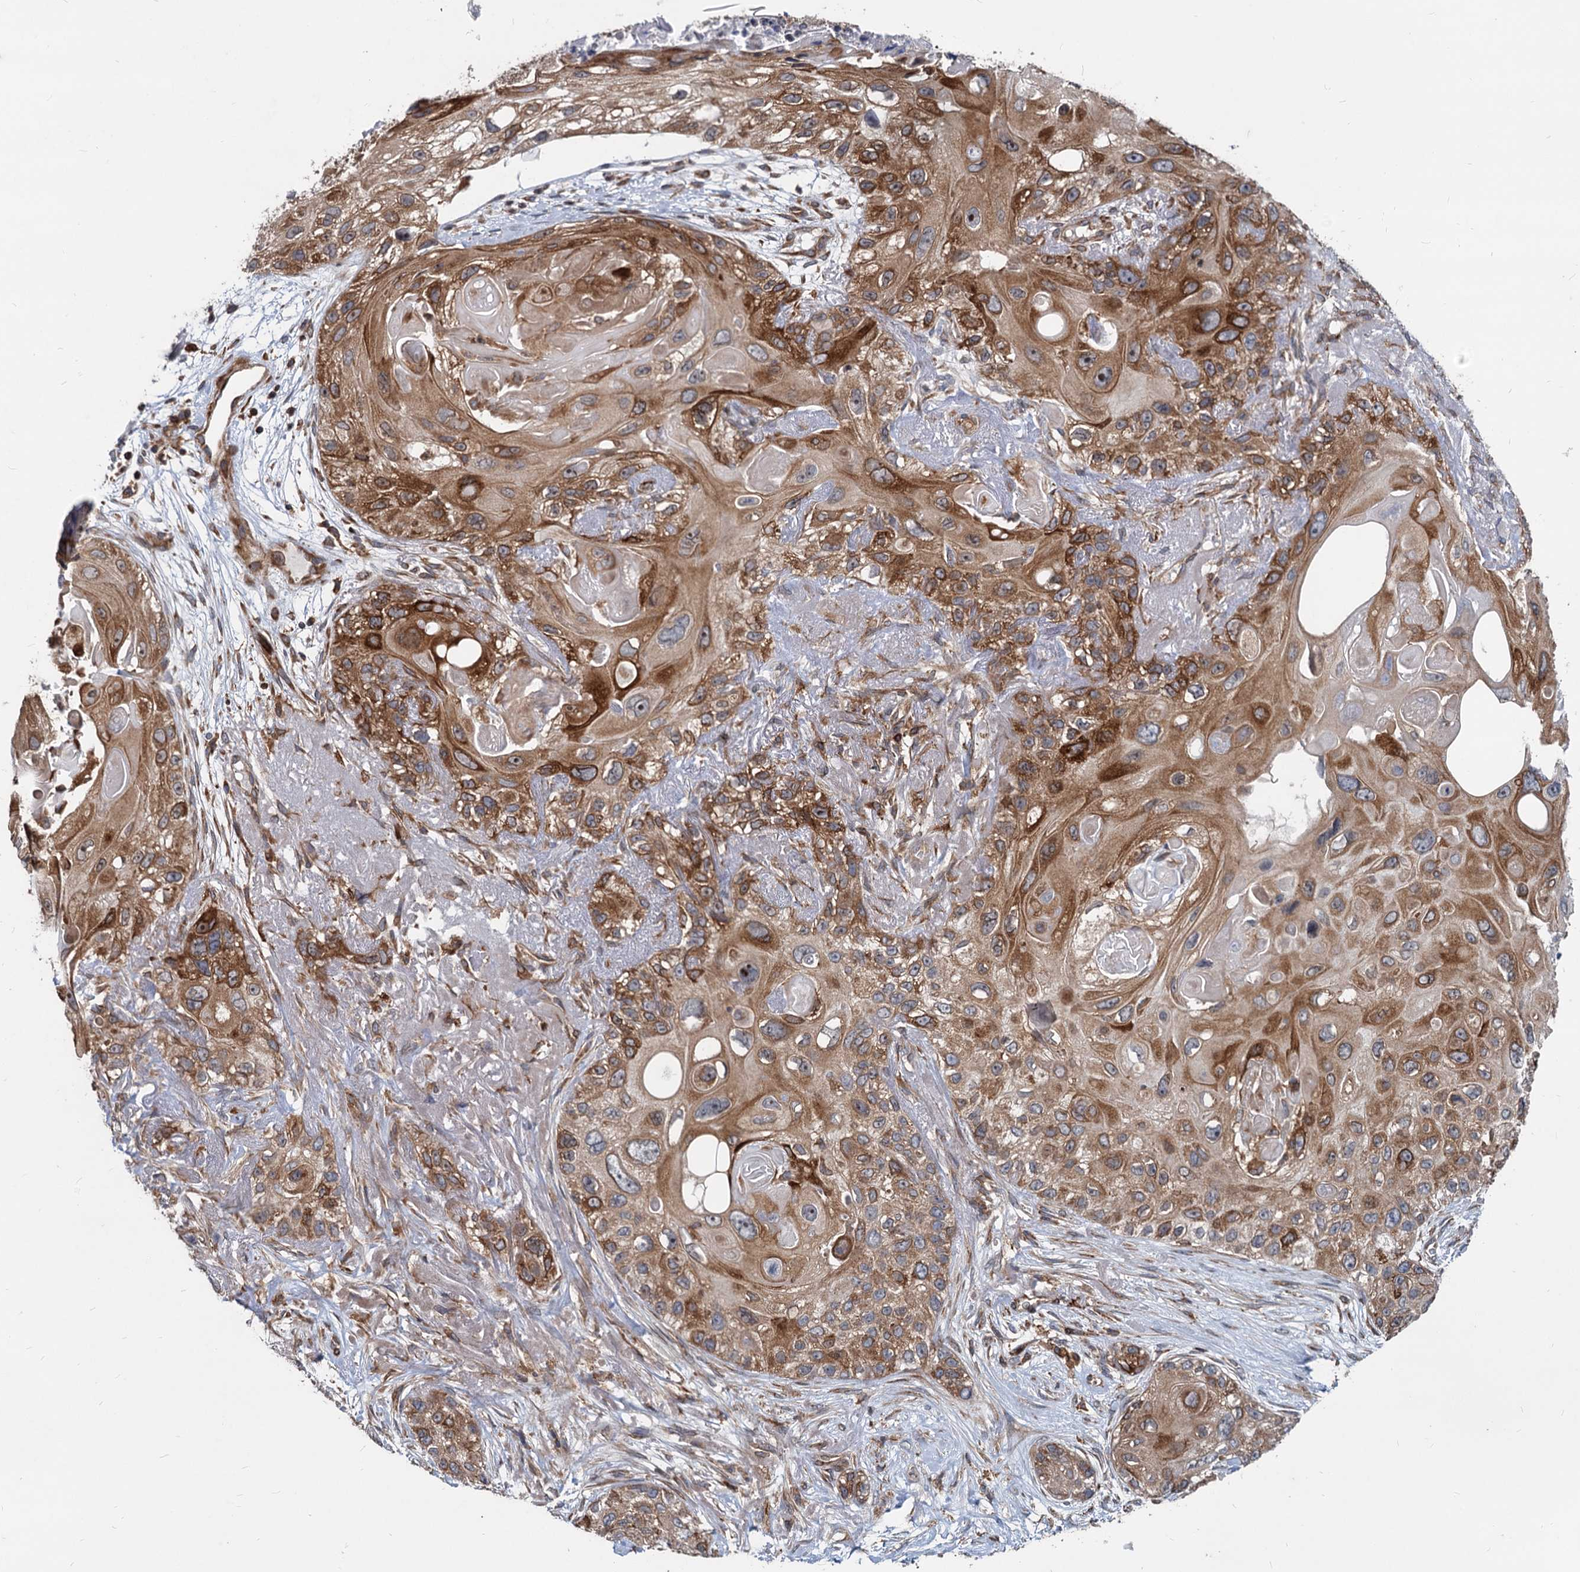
{"staining": {"intensity": "strong", "quantity": ">75%", "location": "cytoplasmic/membranous"}, "tissue": "skin cancer", "cell_type": "Tumor cells", "image_type": "cancer", "snomed": [{"axis": "morphology", "description": "Normal tissue, NOS"}, {"axis": "morphology", "description": "Squamous cell carcinoma, NOS"}, {"axis": "topography", "description": "Skin"}], "caption": "Protein positivity by immunohistochemistry displays strong cytoplasmic/membranous staining in approximately >75% of tumor cells in squamous cell carcinoma (skin).", "gene": "STIM1", "patient": {"sex": "male", "age": 72}}